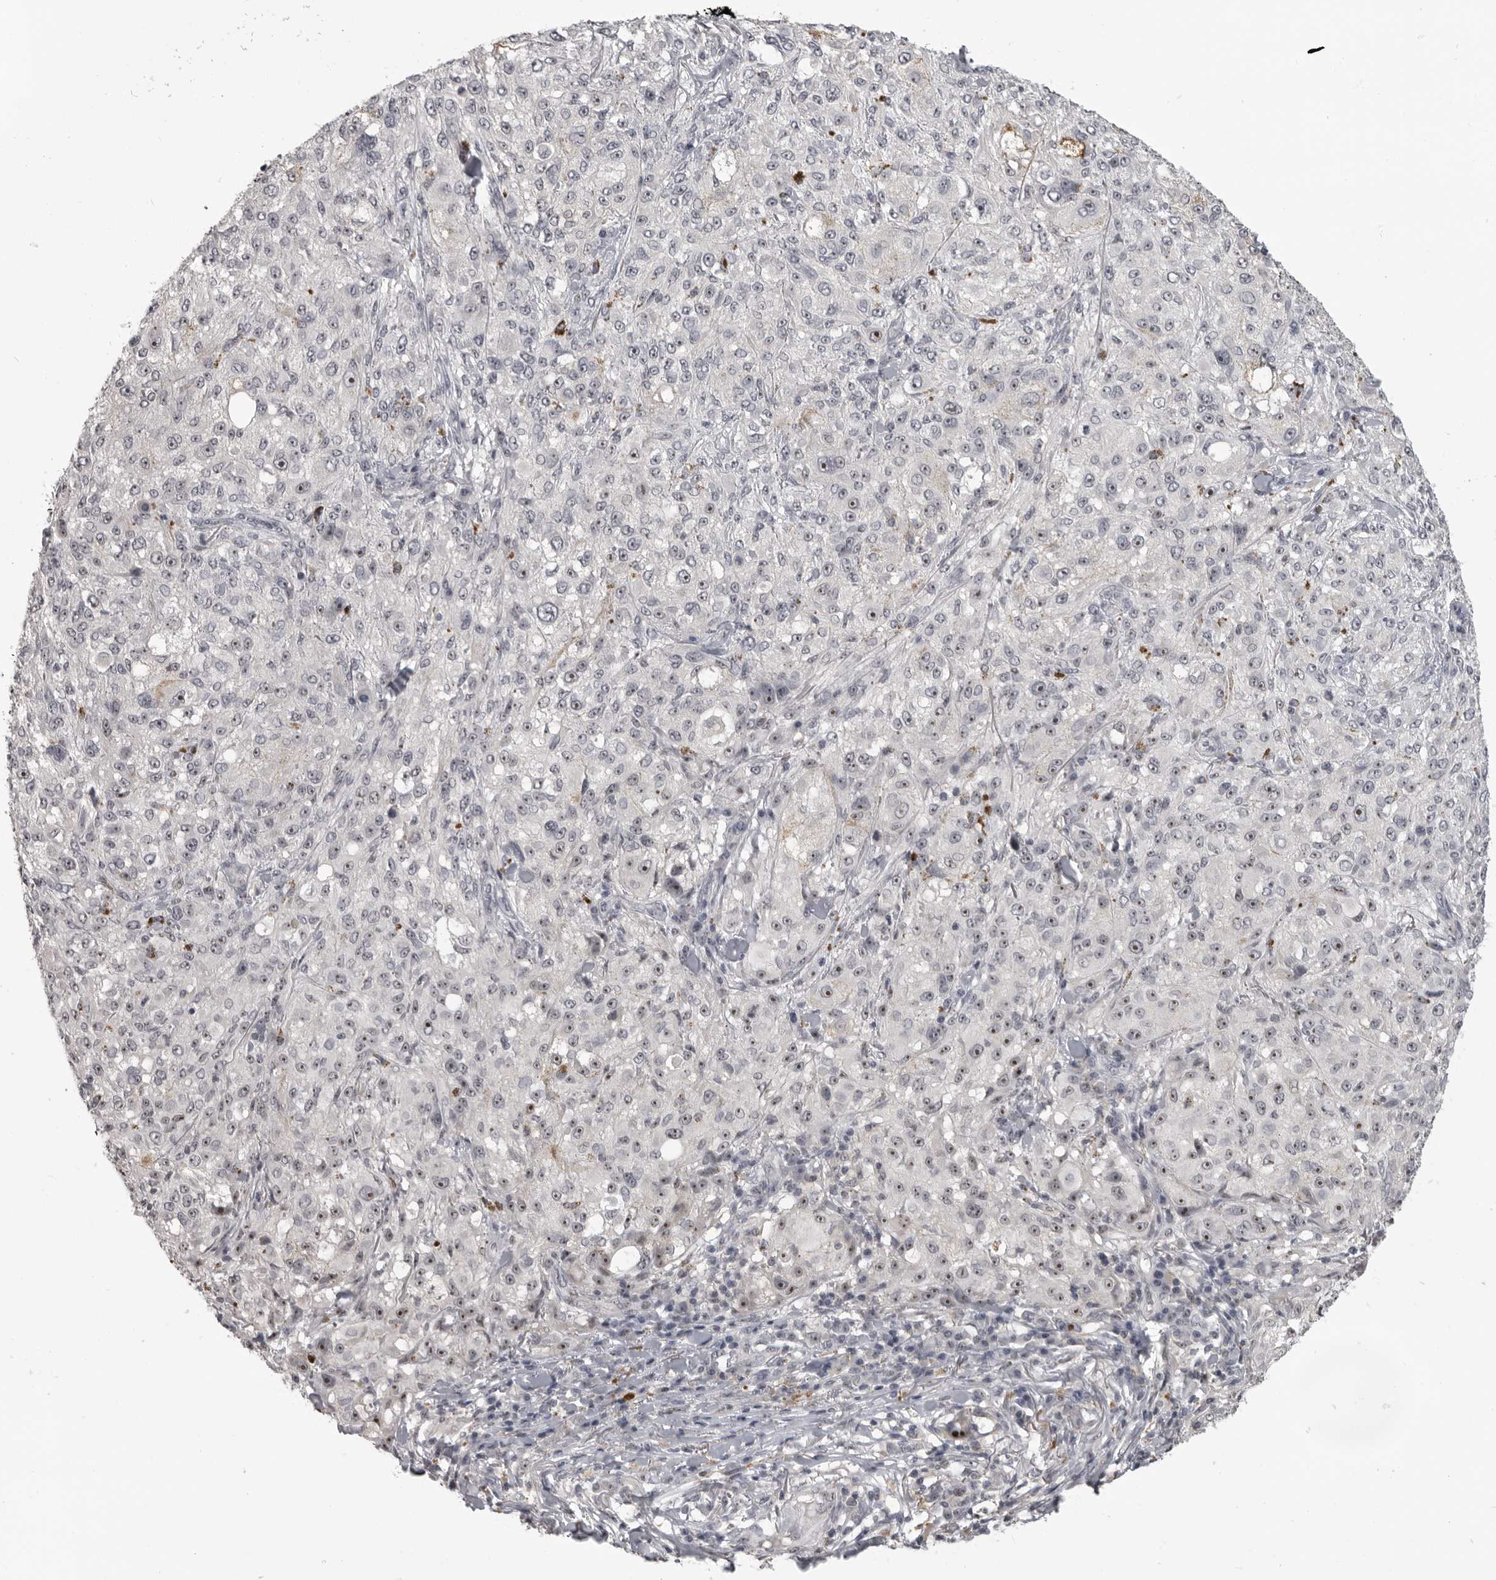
{"staining": {"intensity": "weak", "quantity": "<25%", "location": "nuclear"}, "tissue": "melanoma", "cell_type": "Tumor cells", "image_type": "cancer", "snomed": [{"axis": "morphology", "description": "Necrosis, NOS"}, {"axis": "morphology", "description": "Malignant melanoma, NOS"}, {"axis": "topography", "description": "Skin"}], "caption": "Melanoma stained for a protein using immunohistochemistry displays no expression tumor cells.", "gene": "MRTO4", "patient": {"sex": "female", "age": 87}}